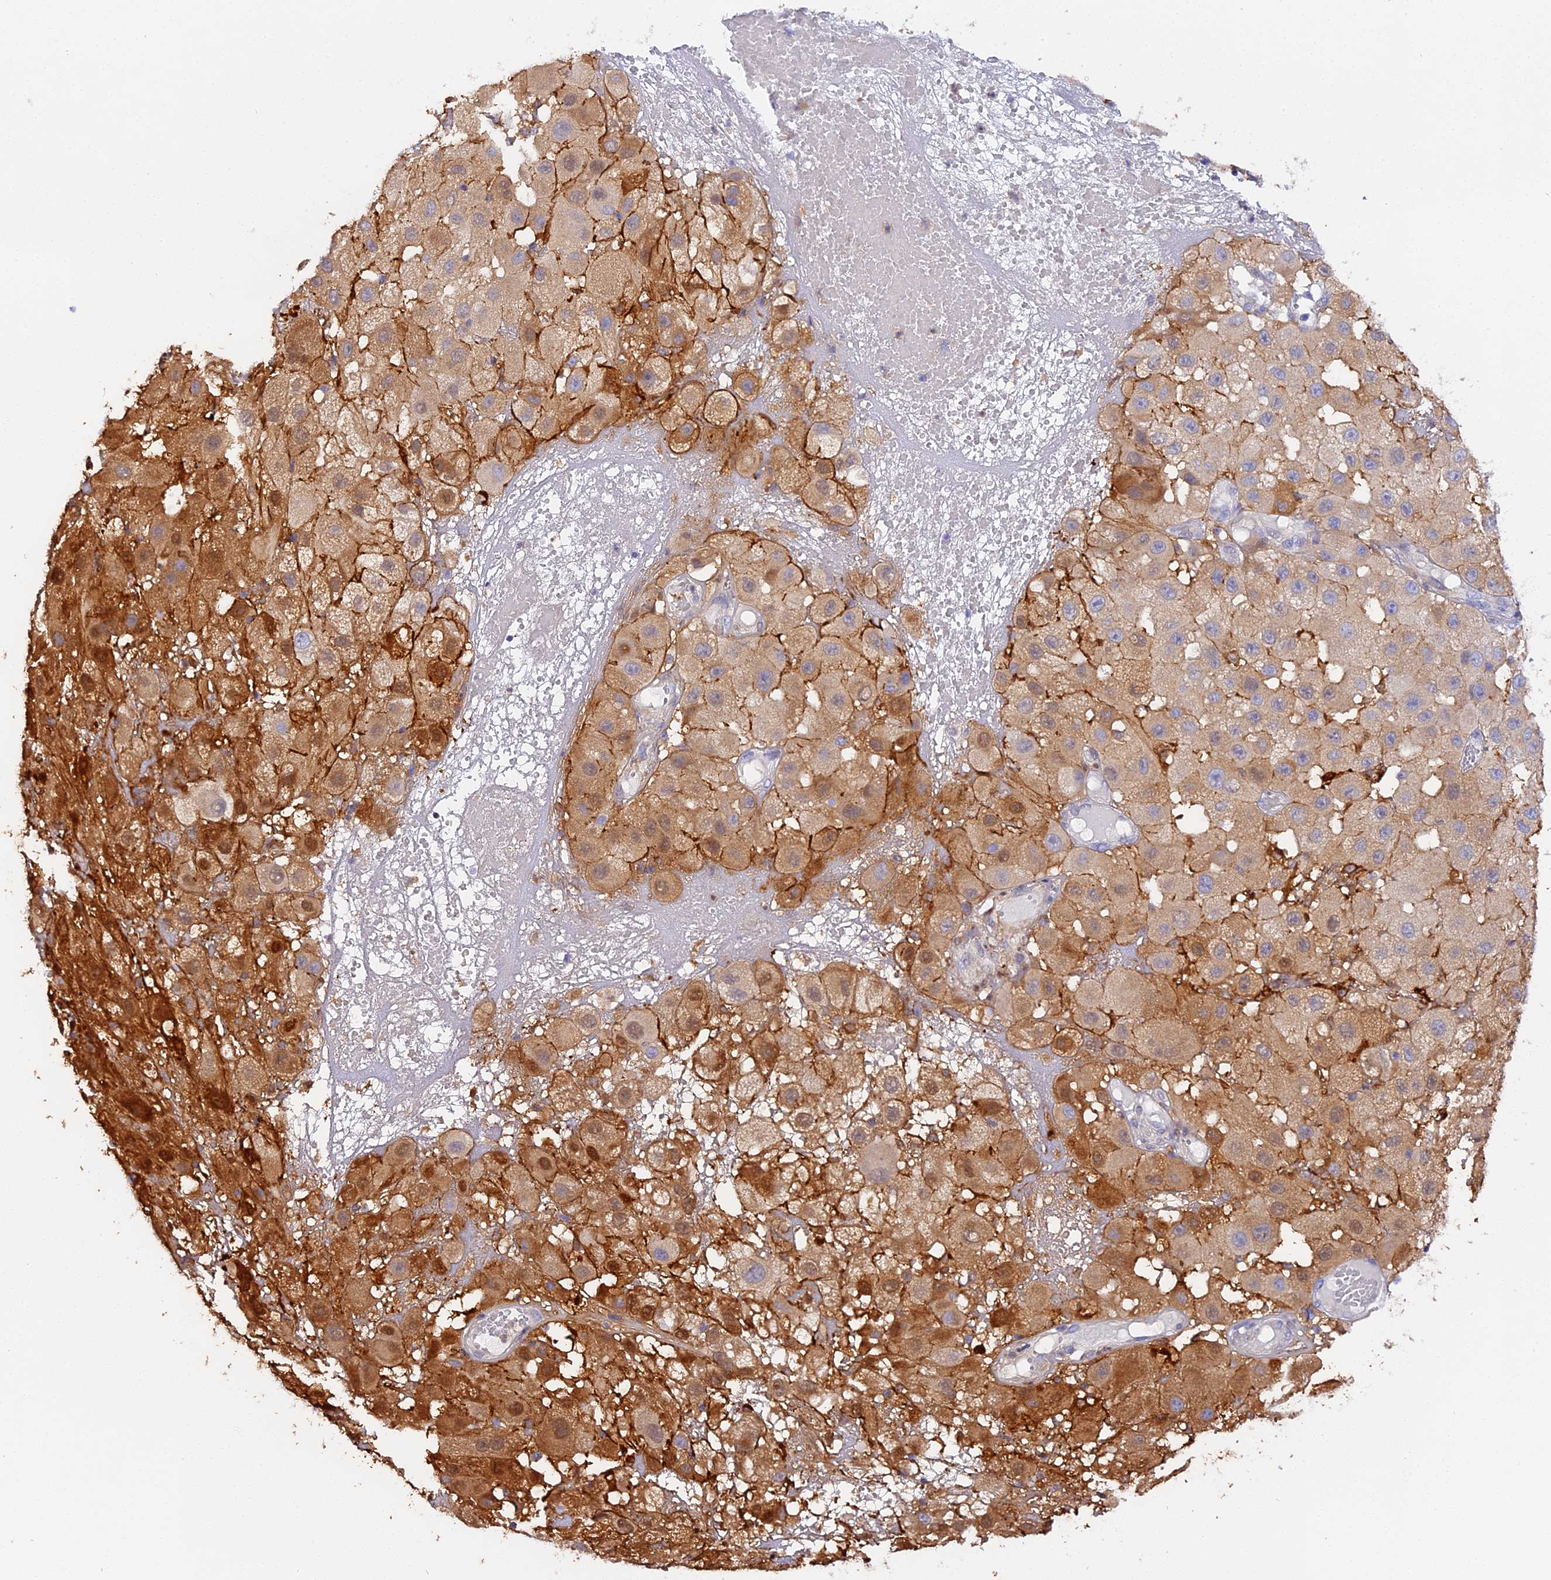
{"staining": {"intensity": "moderate", "quantity": "25%-75%", "location": "cytoplasmic/membranous,nuclear"}, "tissue": "melanoma", "cell_type": "Tumor cells", "image_type": "cancer", "snomed": [{"axis": "morphology", "description": "Malignant melanoma, NOS"}, {"axis": "topography", "description": "Skin"}], "caption": "Immunohistochemistry (DAB (3,3'-diaminobenzidine)) staining of malignant melanoma reveals moderate cytoplasmic/membranous and nuclear protein positivity in approximately 25%-75% of tumor cells. (Brightfield microscopy of DAB IHC at high magnification).", "gene": "KATNB1", "patient": {"sex": "female", "age": 81}}